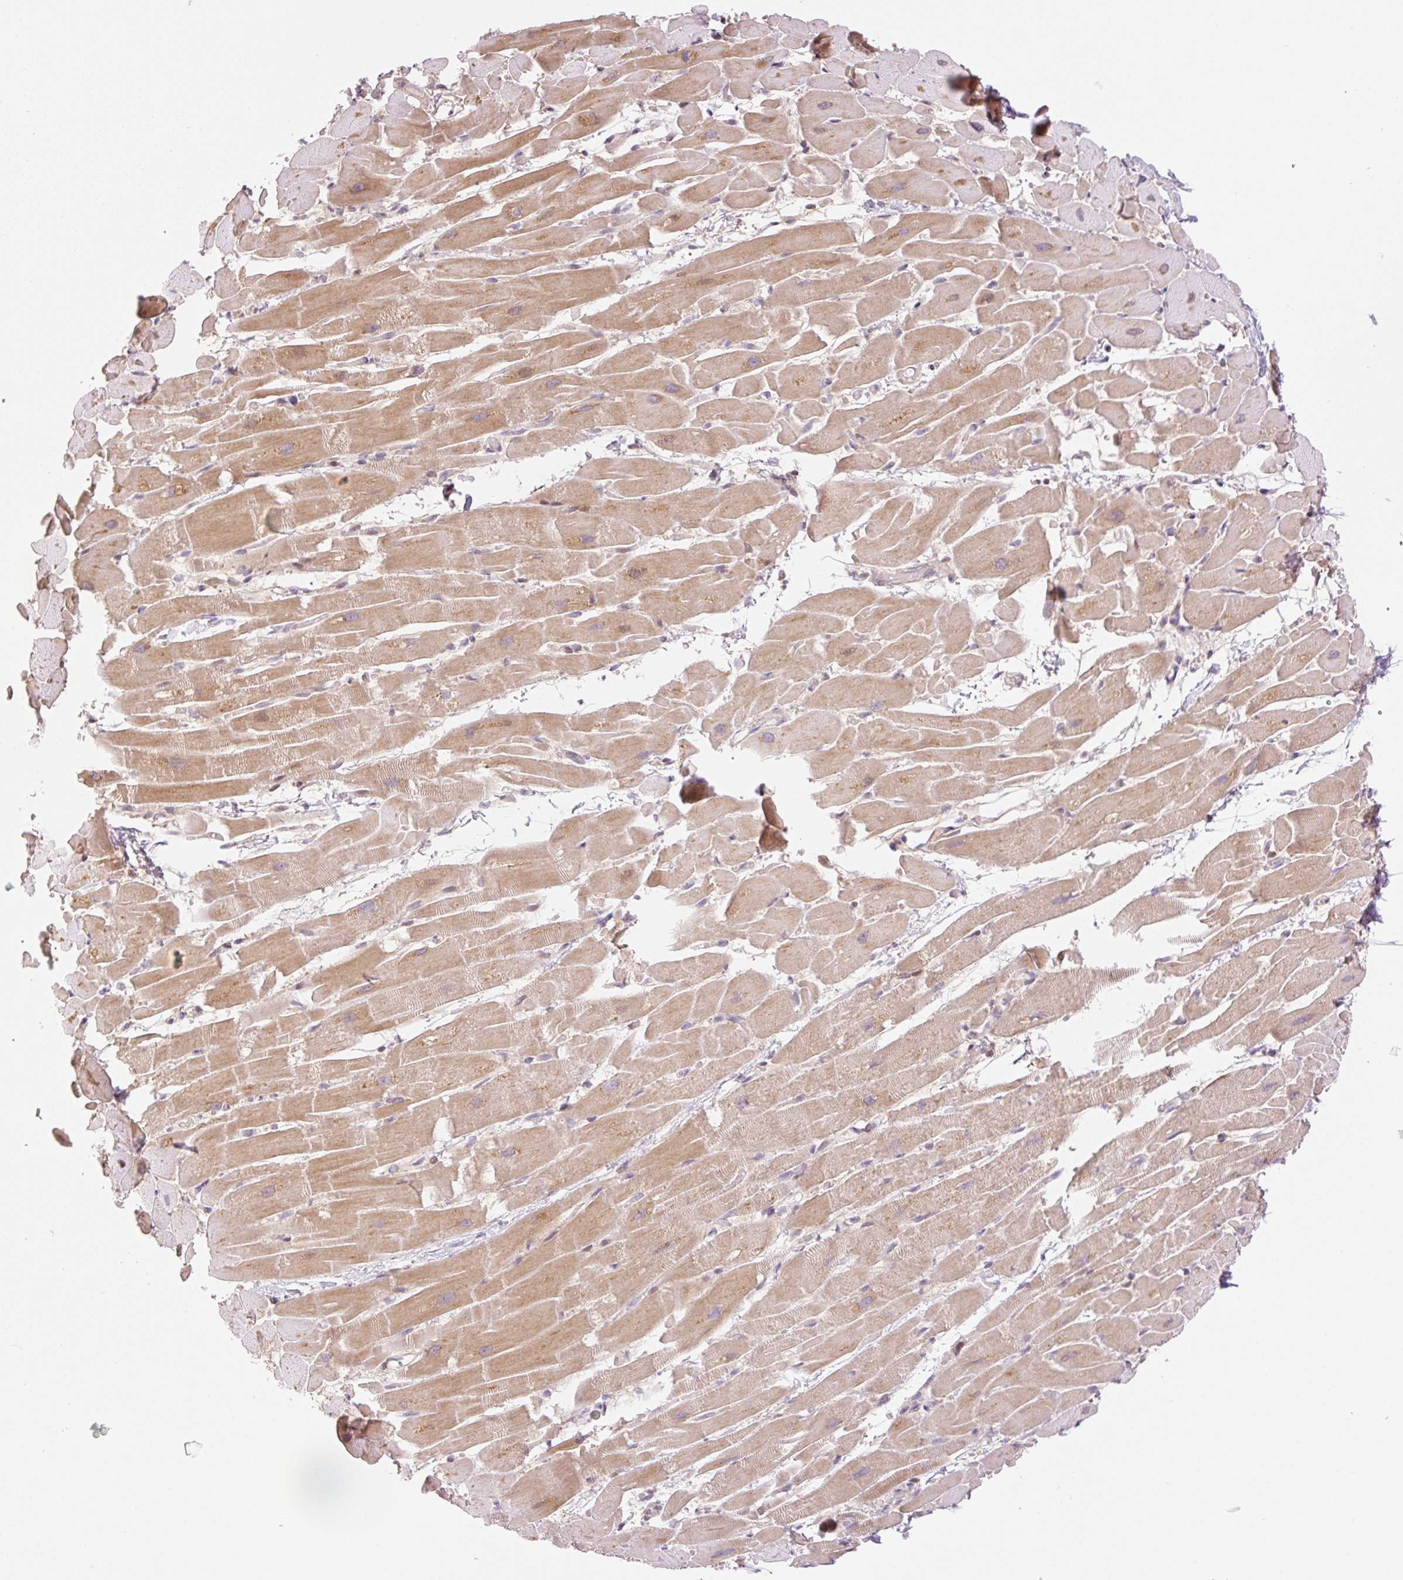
{"staining": {"intensity": "moderate", "quantity": "25%-75%", "location": "cytoplasmic/membranous"}, "tissue": "heart muscle", "cell_type": "Cardiomyocytes", "image_type": "normal", "snomed": [{"axis": "morphology", "description": "Normal tissue, NOS"}, {"axis": "topography", "description": "Heart"}], "caption": "This image exhibits normal heart muscle stained with immunohistochemistry (IHC) to label a protein in brown. The cytoplasmic/membranous of cardiomyocytes show moderate positivity for the protein. Nuclei are counter-stained blue.", "gene": "ZNF394", "patient": {"sex": "male", "age": 37}}